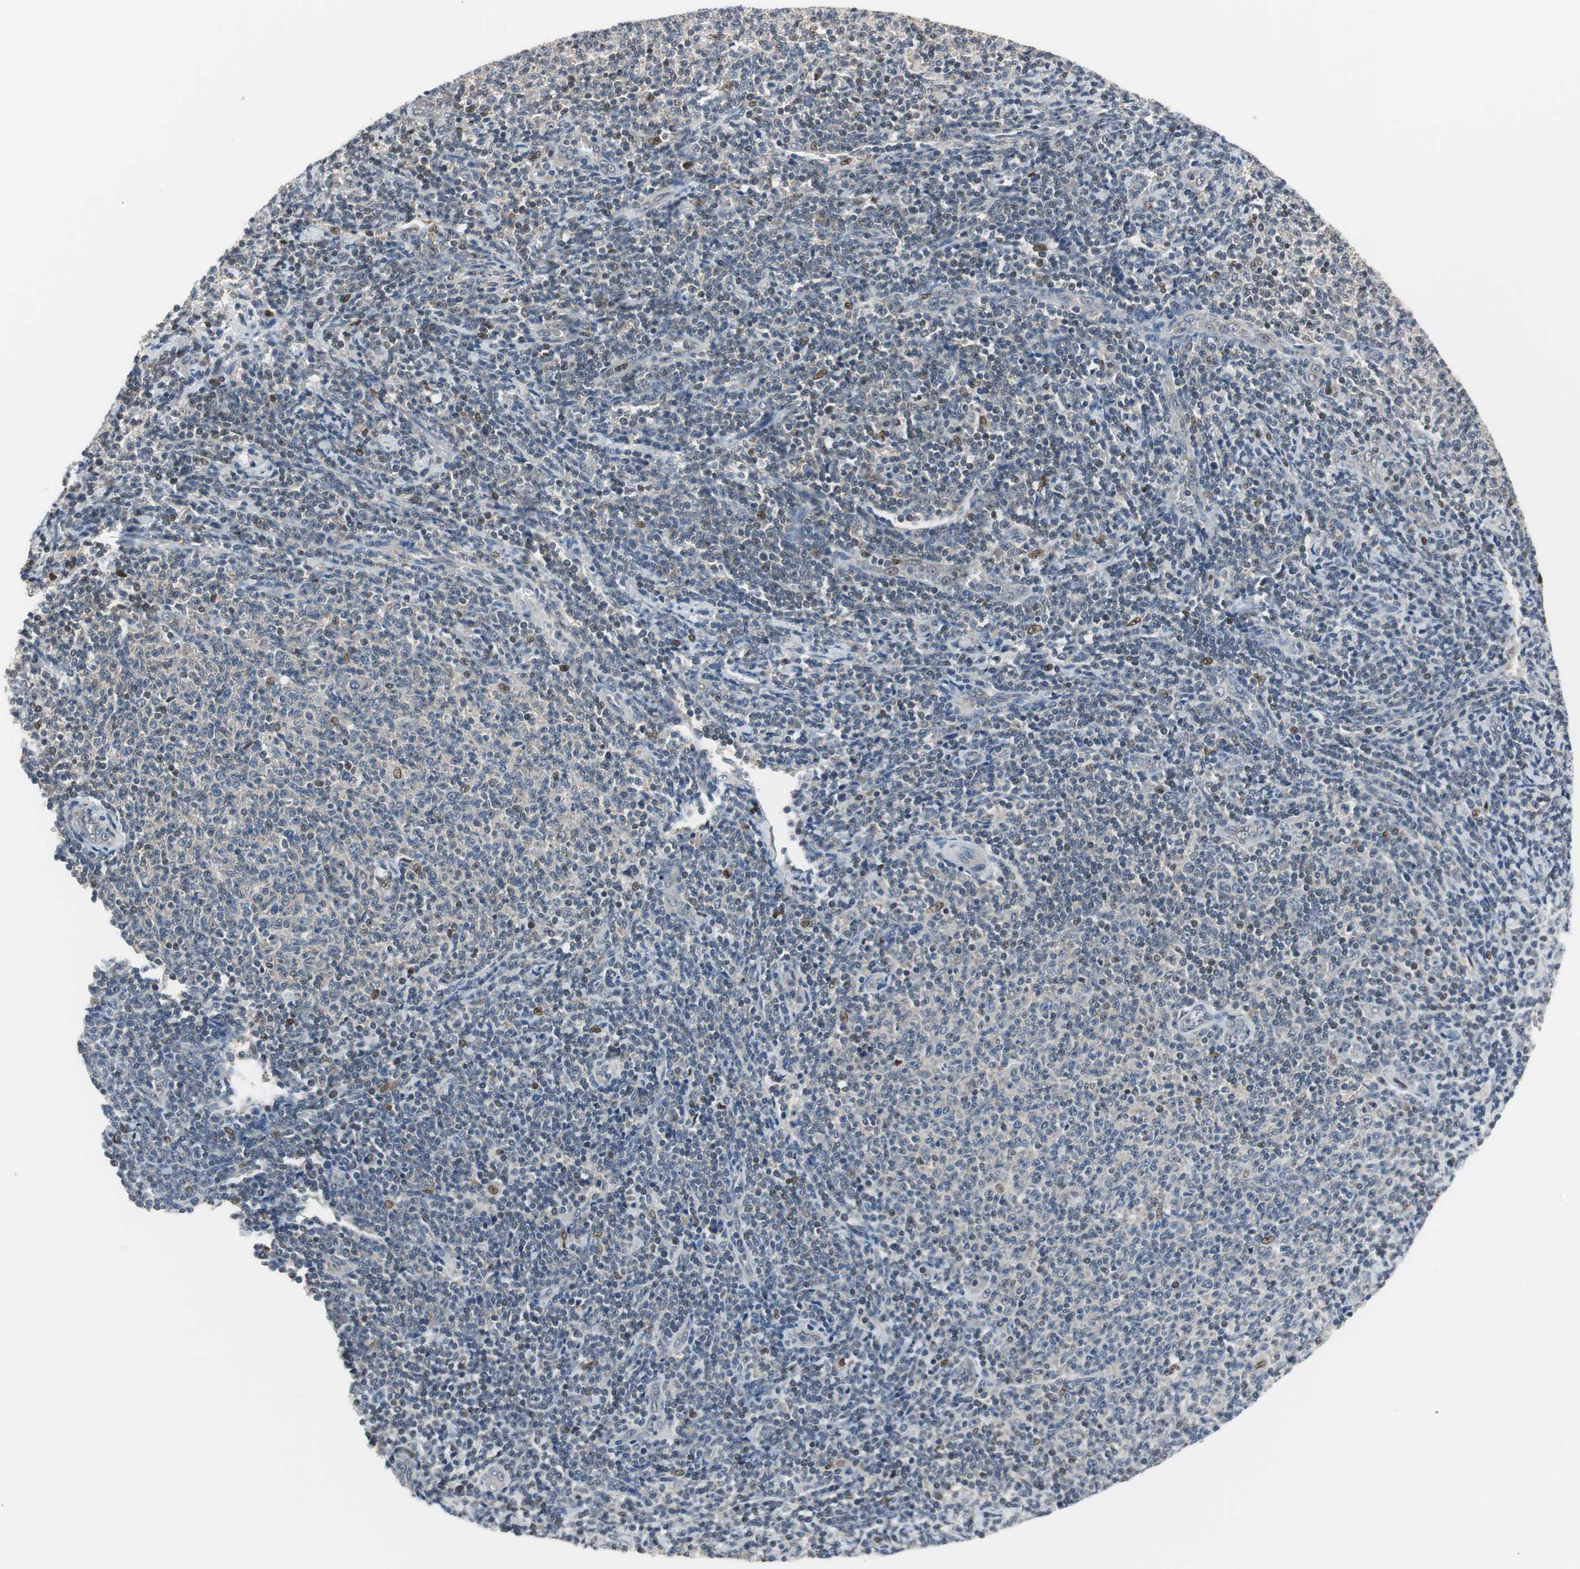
{"staining": {"intensity": "weak", "quantity": "25%-75%", "location": "nuclear"}, "tissue": "lymphoma", "cell_type": "Tumor cells", "image_type": "cancer", "snomed": [{"axis": "morphology", "description": "Malignant lymphoma, non-Hodgkin's type, Low grade"}, {"axis": "topography", "description": "Lymph node"}], "caption": "Immunohistochemistry (IHC) micrograph of lymphoma stained for a protein (brown), which reveals low levels of weak nuclear expression in approximately 25%-75% of tumor cells.", "gene": "MAFB", "patient": {"sex": "male", "age": 66}}